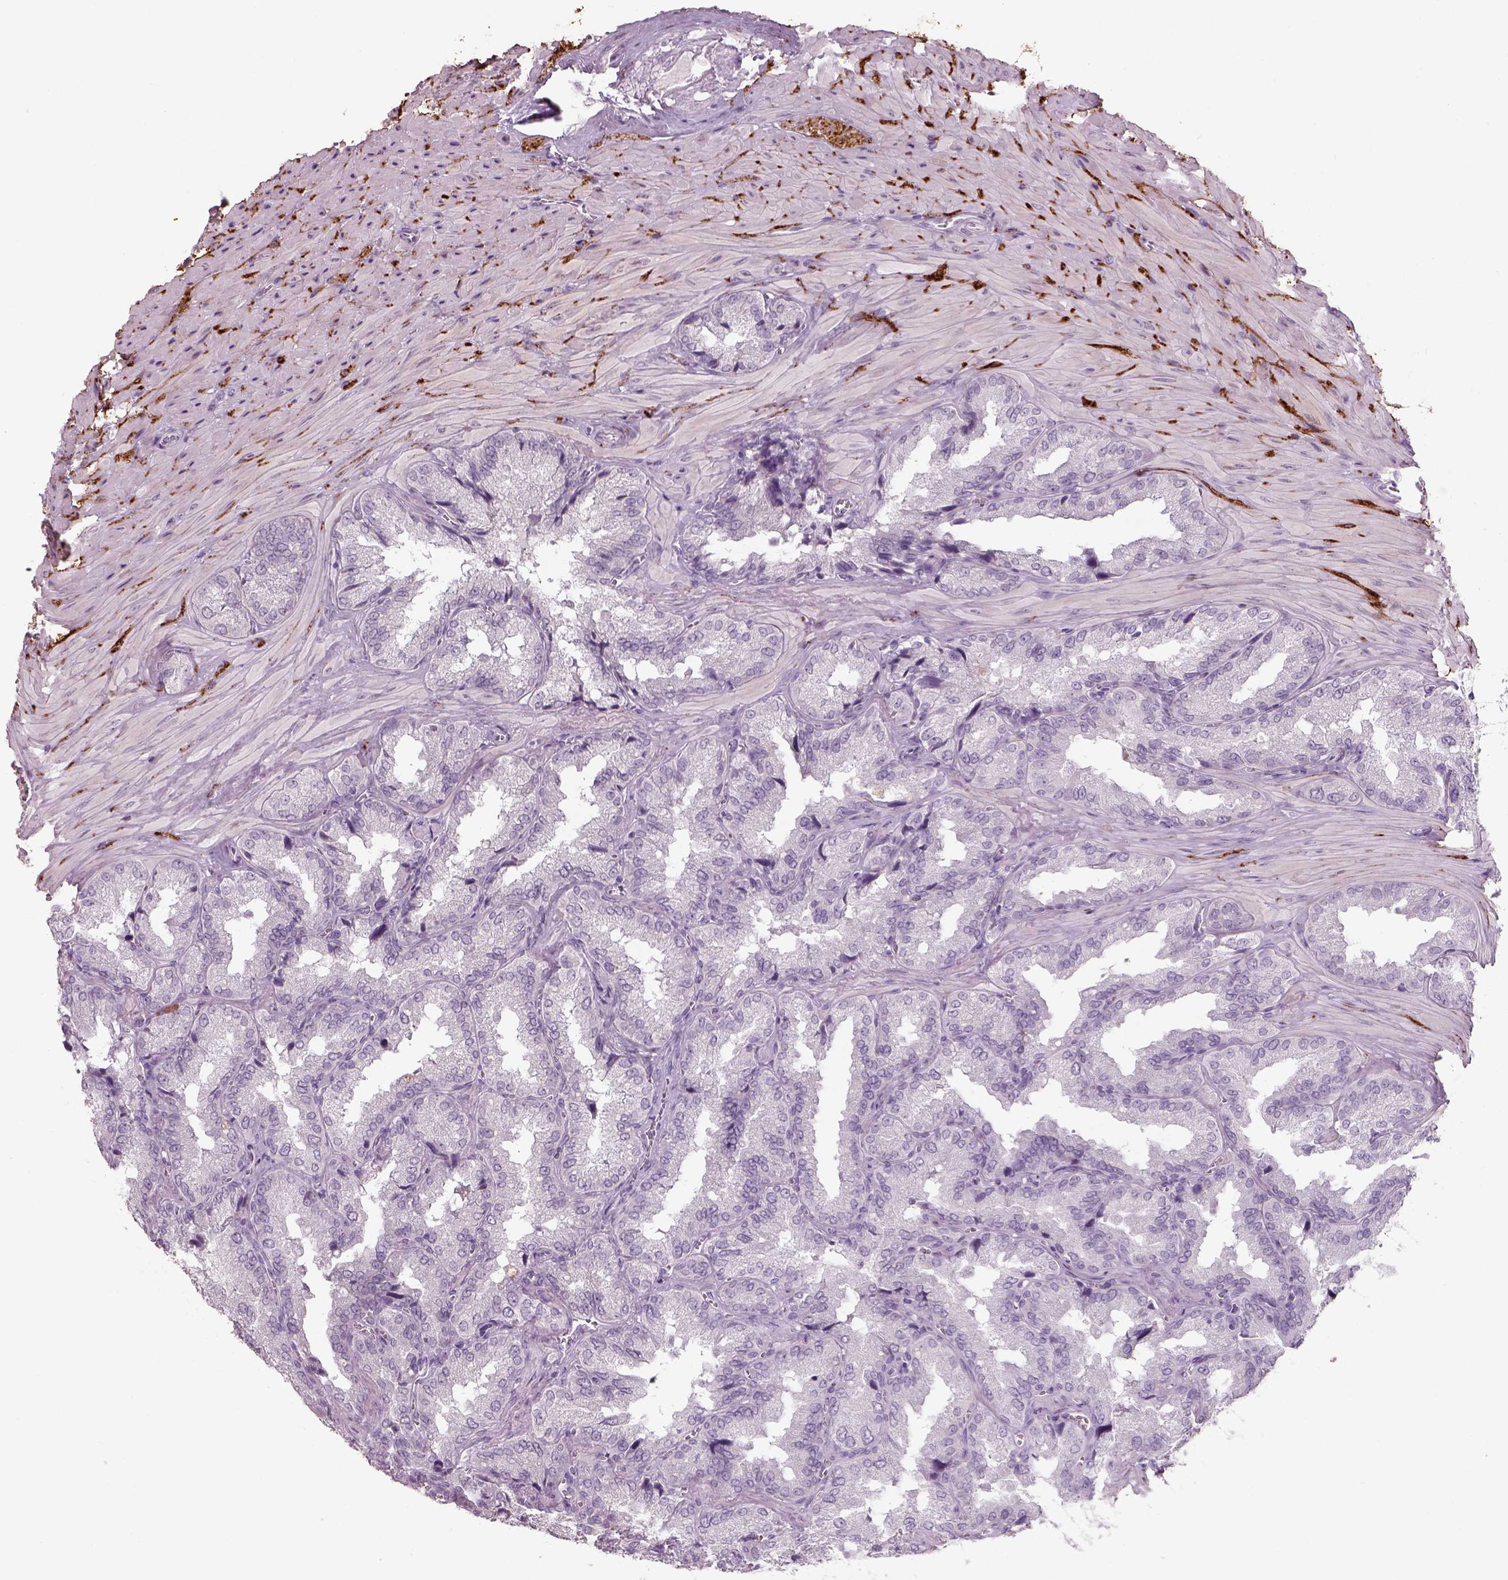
{"staining": {"intensity": "negative", "quantity": "none", "location": "none"}, "tissue": "seminal vesicle", "cell_type": "Glandular cells", "image_type": "normal", "snomed": [{"axis": "morphology", "description": "Normal tissue, NOS"}, {"axis": "topography", "description": "Seminal veicle"}], "caption": "IHC image of unremarkable human seminal vesicle stained for a protein (brown), which demonstrates no expression in glandular cells.", "gene": "SLC6A2", "patient": {"sex": "male", "age": 37}}